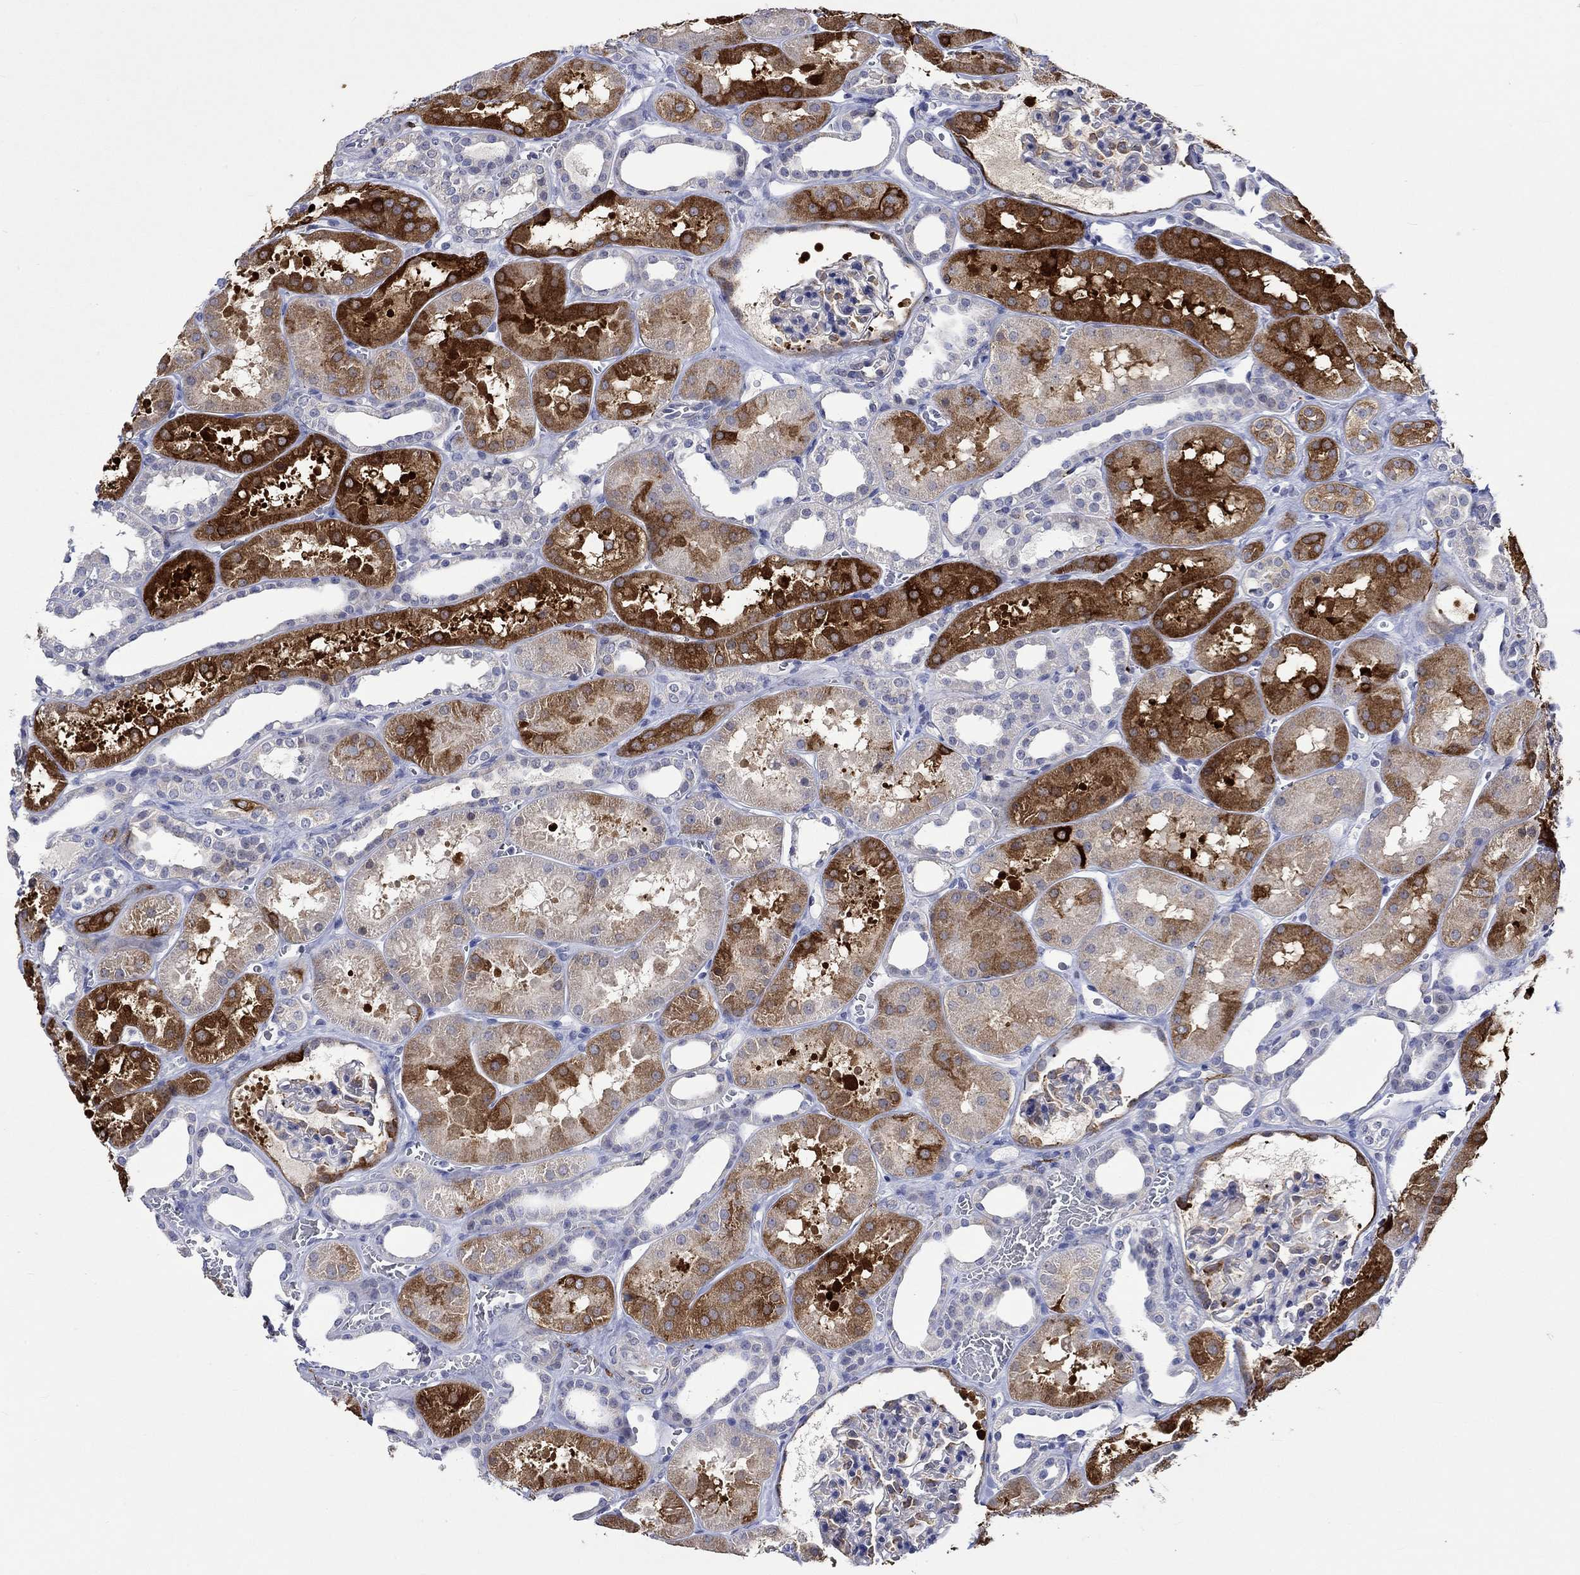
{"staining": {"intensity": "strong", "quantity": "<25%", "location": "cytoplasmic/membranous"}, "tissue": "kidney", "cell_type": "Cells in glomeruli", "image_type": "normal", "snomed": [{"axis": "morphology", "description": "Normal tissue, NOS"}, {"axis": "topography", "description": "Kidney"}], "caption": "A brown stain labels strong cytoplasmic/membranous expression of a protein in cells in glomeruli of benign kidney. (DAB IHC, brown staining for protein, blue staining for nuclei).", "gene": "CRYAB", "patient": {"sex": "female", "age": 41}}